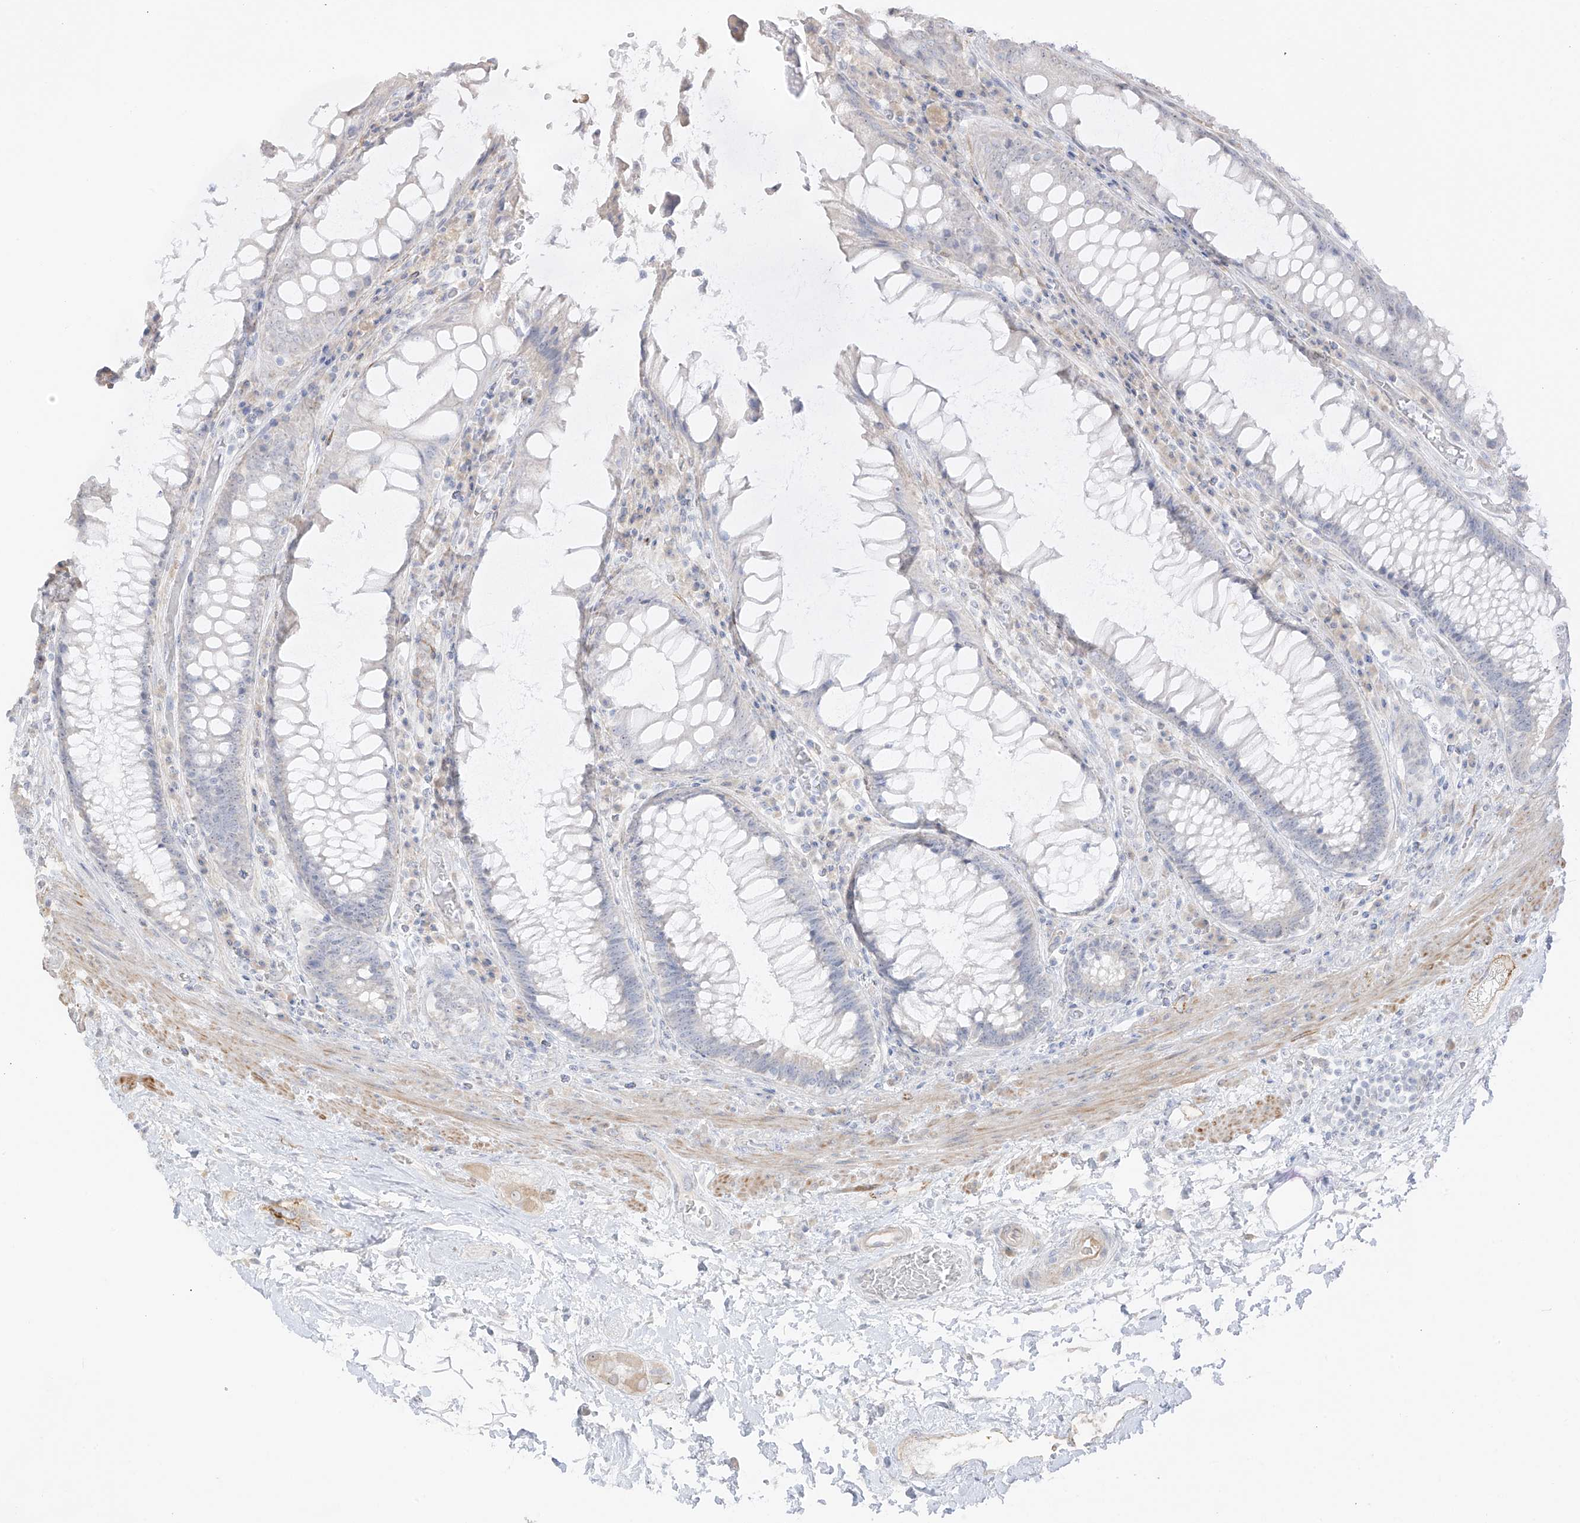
{"staining": {"intensity": "negative", "quantity": "none", "location": "none"}, "tissue": "rectum", "cell_type": "Glandular cells", "image_type": "normal", "snomed": [{"axis": "morphology", "description": "Normal tissue, NOS"}, {"axis": "topography", "description": "Rectum"}], "caption": "Immunohistochemistry micrograph of normal rectum: human rectum stained with DAB (3,3'-diaminobenzidine) reveals no significant protein staining in glandular cells.", "gene": "C11orf87", "patient": {"sex": "male", "age": 64}}